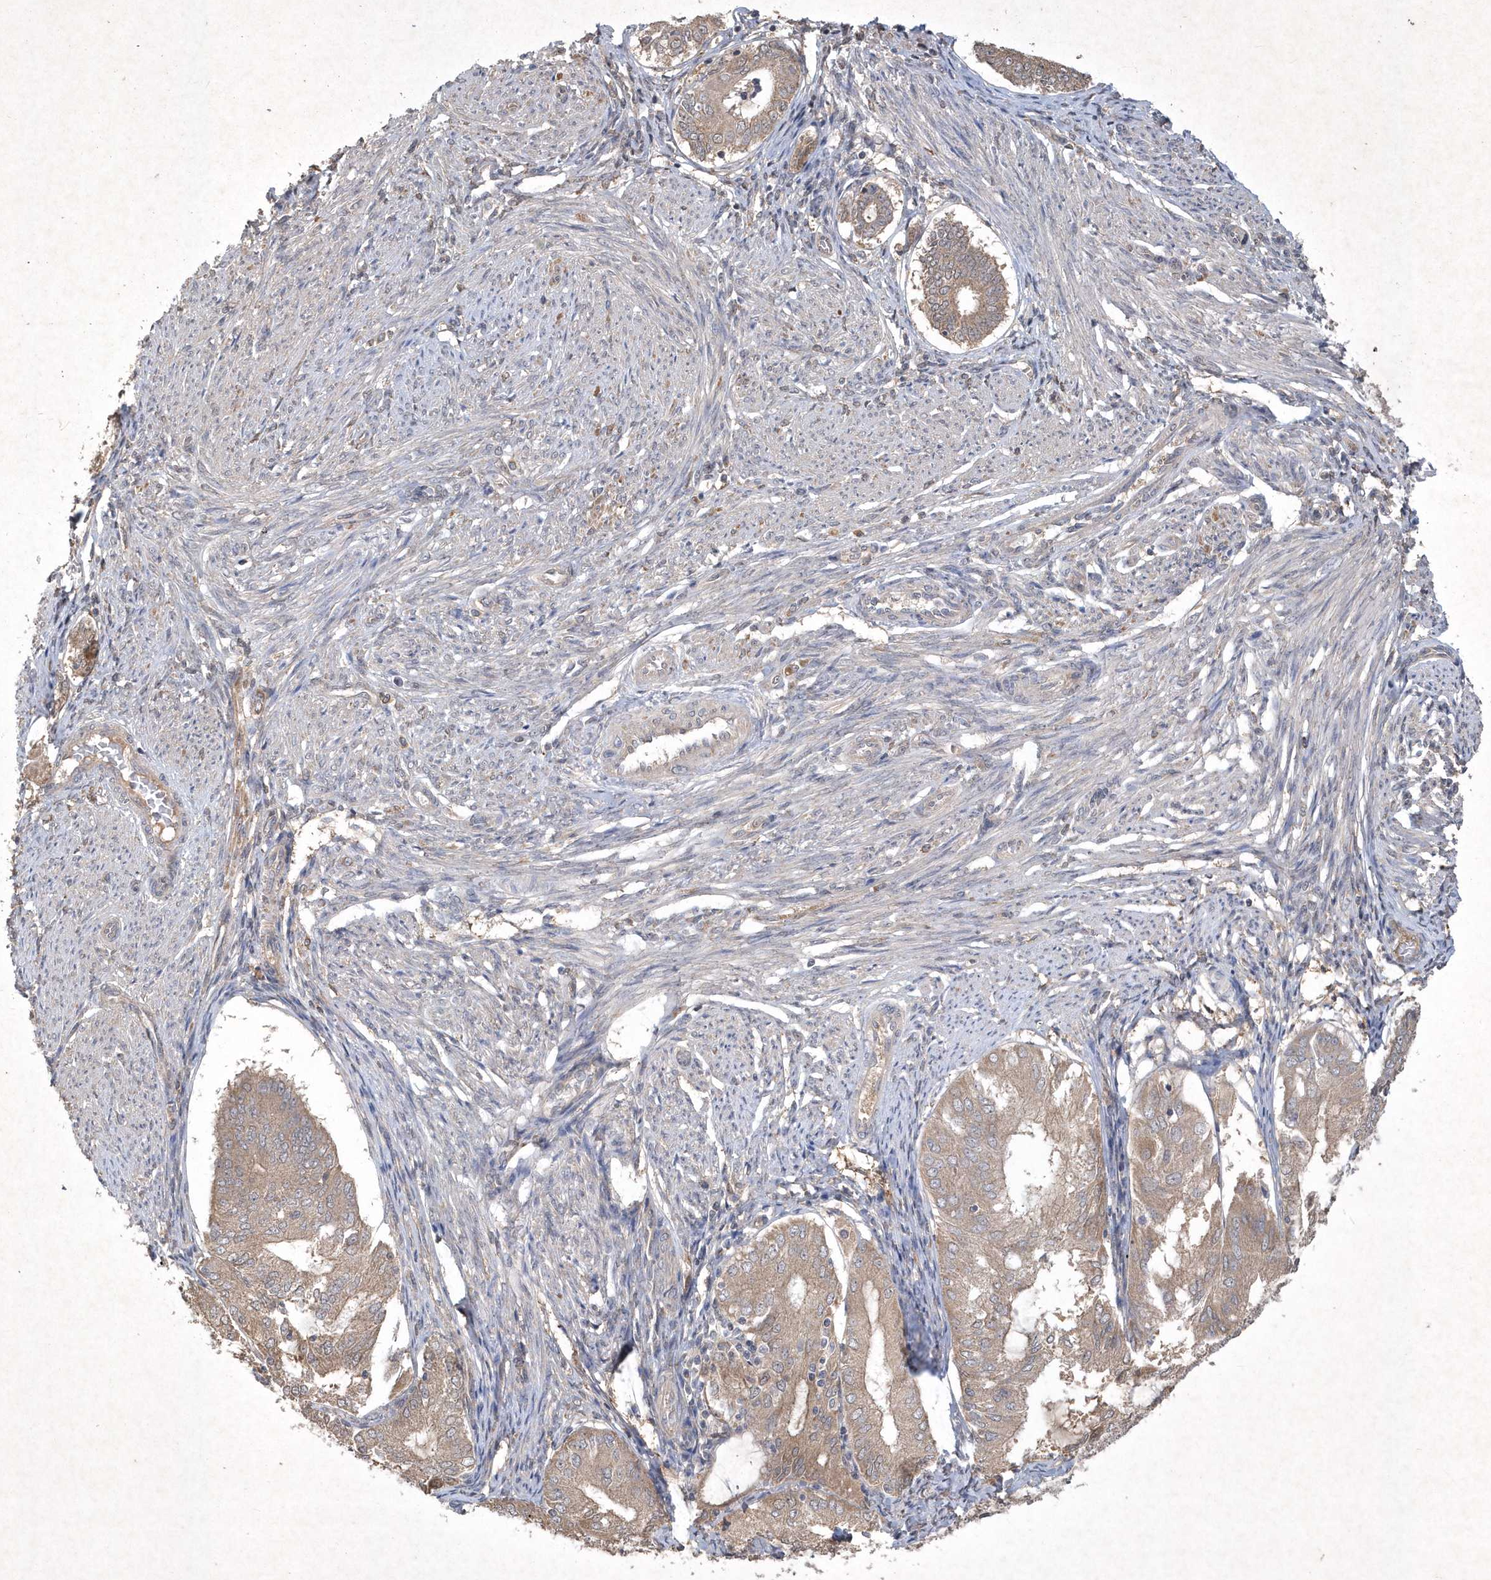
{"staining": {"intensity": "weak", "quantity": "<25%", "location": "cytoplasmic/membranous"}, "tissue": "endometrial cancer", "cell_type": "Tumor cells", "image_type": "cancer", "snomed": [{"axis": "morphology", "description": "Adenocarcinoma, NOS"}, {"axis": "topography", "description": "Endometrium"}], "caption": "Tumor cells are negative for protein expression in human adenocarcinoma (endometrial).", "gene": "AKR7A2", "patient": {"sex": "female", "age": 81}}